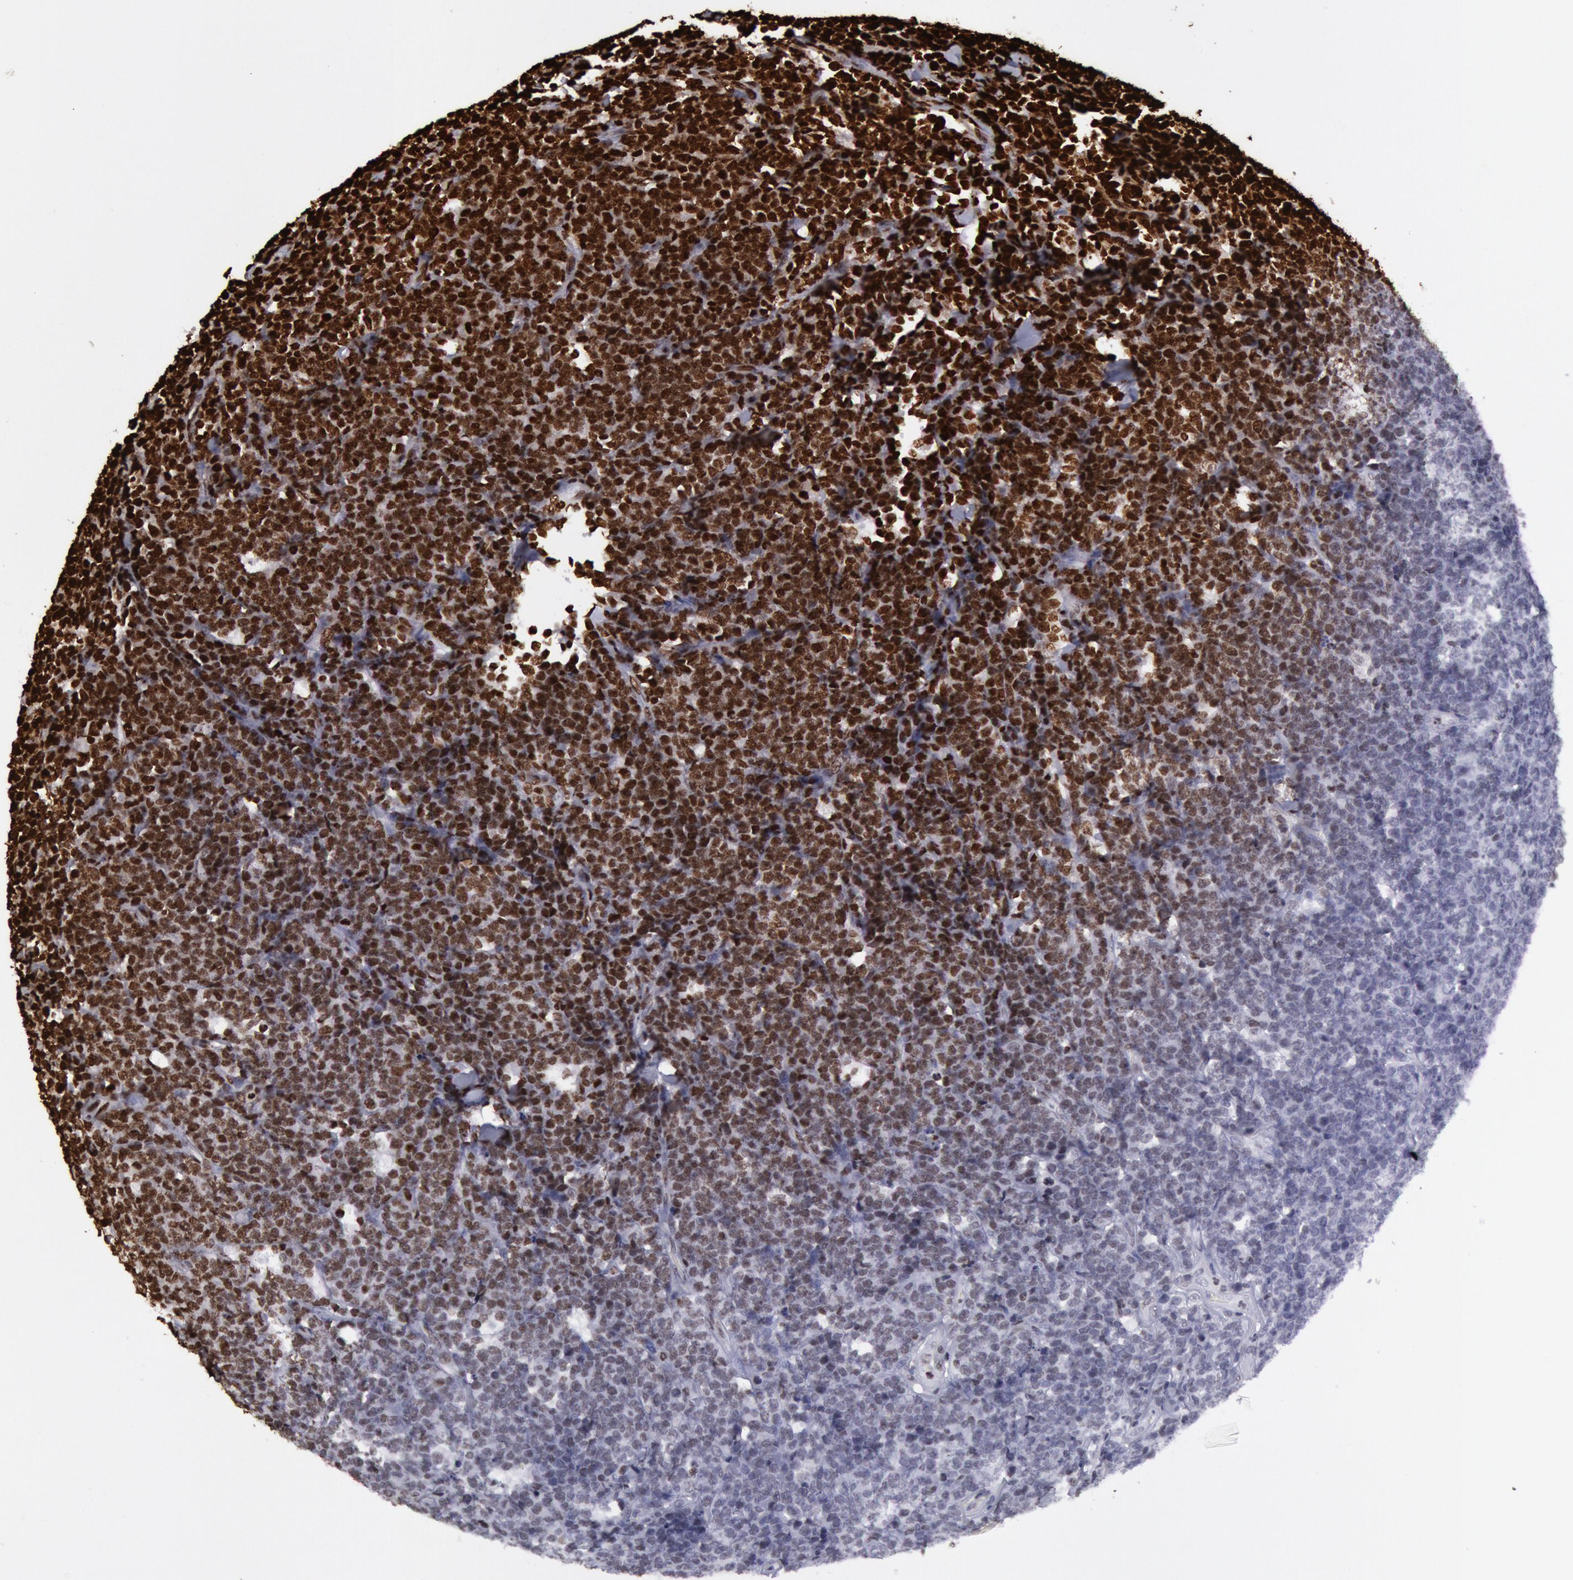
{"staining": {"intensity": "strong", "quantity": ">75%", "location": "nuclear"}, "tissue": "lymphoma", "cell_type": "Tumor cells", "image_type": "cancer", "snomed": [{"axis": "morphology", "description": "Malignant lymphoma, non-Hodgkin's type, High grade"}, {"axis": "topography", "description": "Small intestine"}, {"axis": "topography", "description": "Colon"}], "caption": "A high-resolution micrograph shows immunohistochemistry staining of malignant lymphoma, non-Hodgkin's type (high-grade), which displays strong nuclear positivity in approximately >75% of tumor cells.", "gene": "H3-4", "patient": {"sex": "male", "age": 8}}